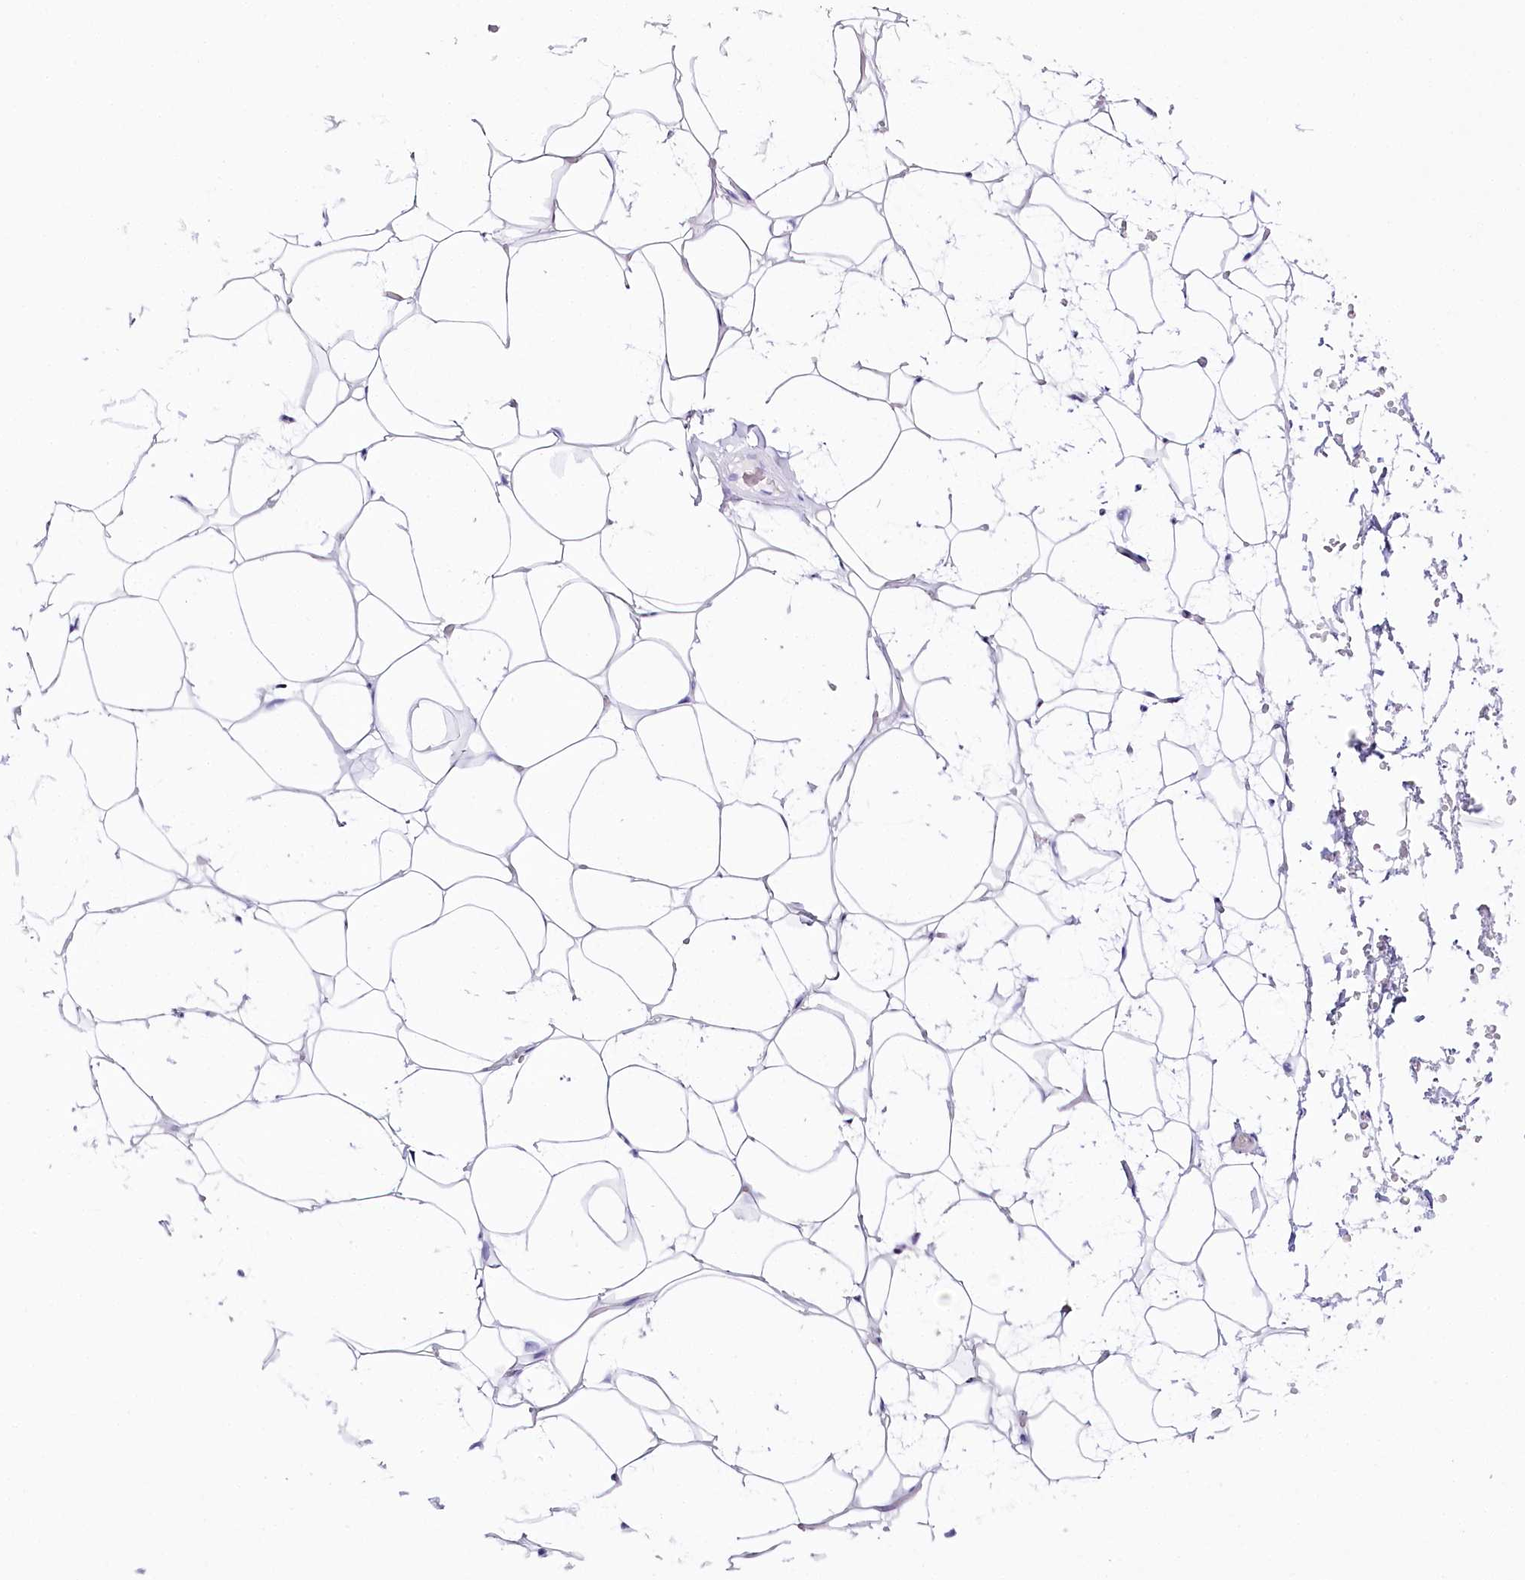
{"staining": {"intensity": "negative", "quantity": "none", "location": "none"}, "tissue": "adipose tissue", "cell_type": "Adipocytes", "image_type": "normal", "snomed": [{"axis": "morphology", "description": "Normal tissue, NOS"}, {"axis": "topography", "description": "Breast"}], "caption": "The image demonstrates no staining of adipocytes in benign adipose tissue. The staining is performed using DAB (3,3'-diaminobenzidine) brown chromogen with nuclei counter-stained in using hematoxylin.", "gene": "CSN3", "patient": {"sex": "female", "age": 26}}